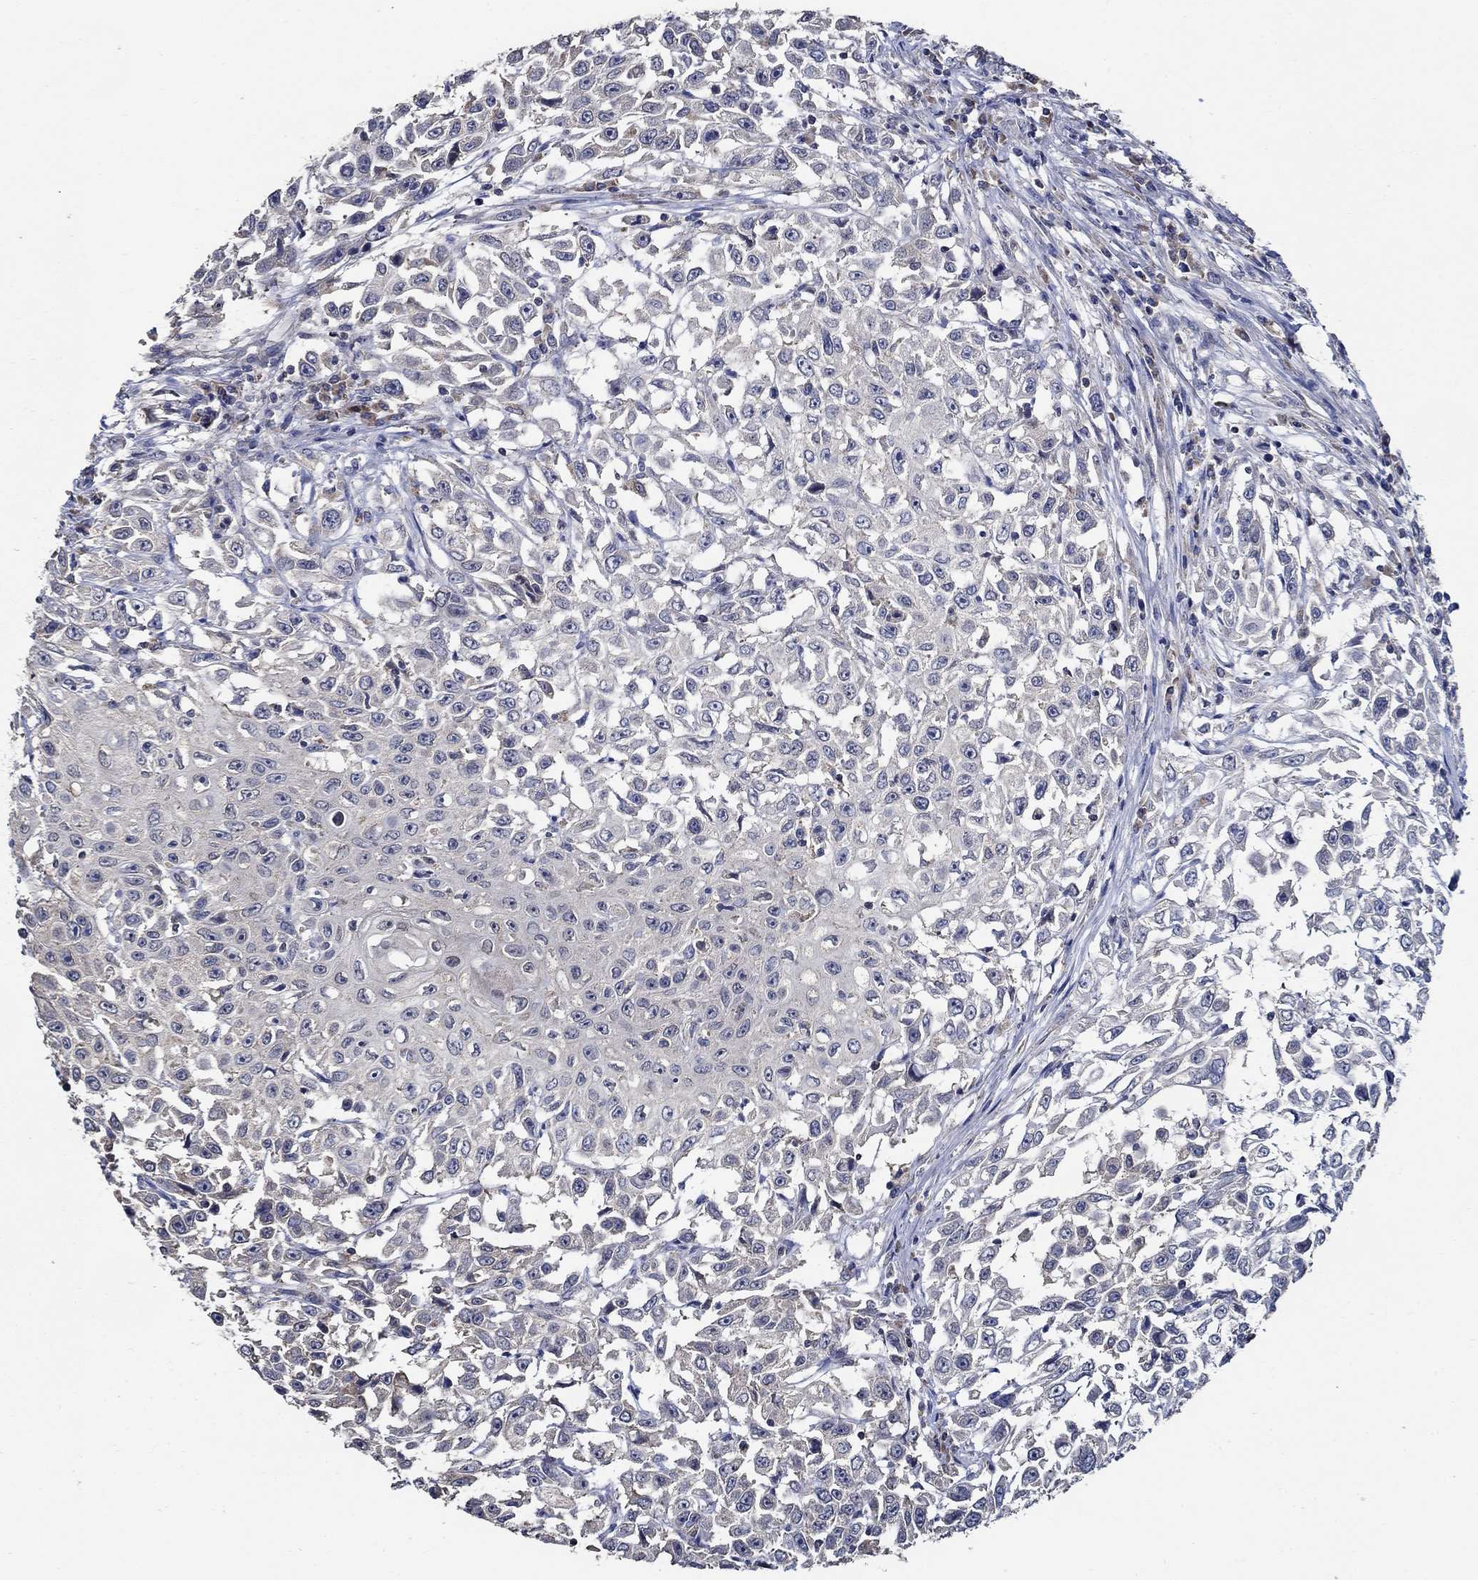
{"staining": {"intensity": "negative", "quantity": "none", "location": "none"}, "tissue": "urothelial cancer", "cell_type": "Tumor cells", "image_type": "cancer", "snomed": [{"axis": "morphology", "description": "Urothelial carcinoma, High grade"}, {"axis": "topography", "description": "Urinary bladder"}], "caption": "Immunohistochemical staining of urothelial cancer displays no significant staining in tumor cells.", "gene": "WDR53", "patient": {"sex": "female", "age": 56}}